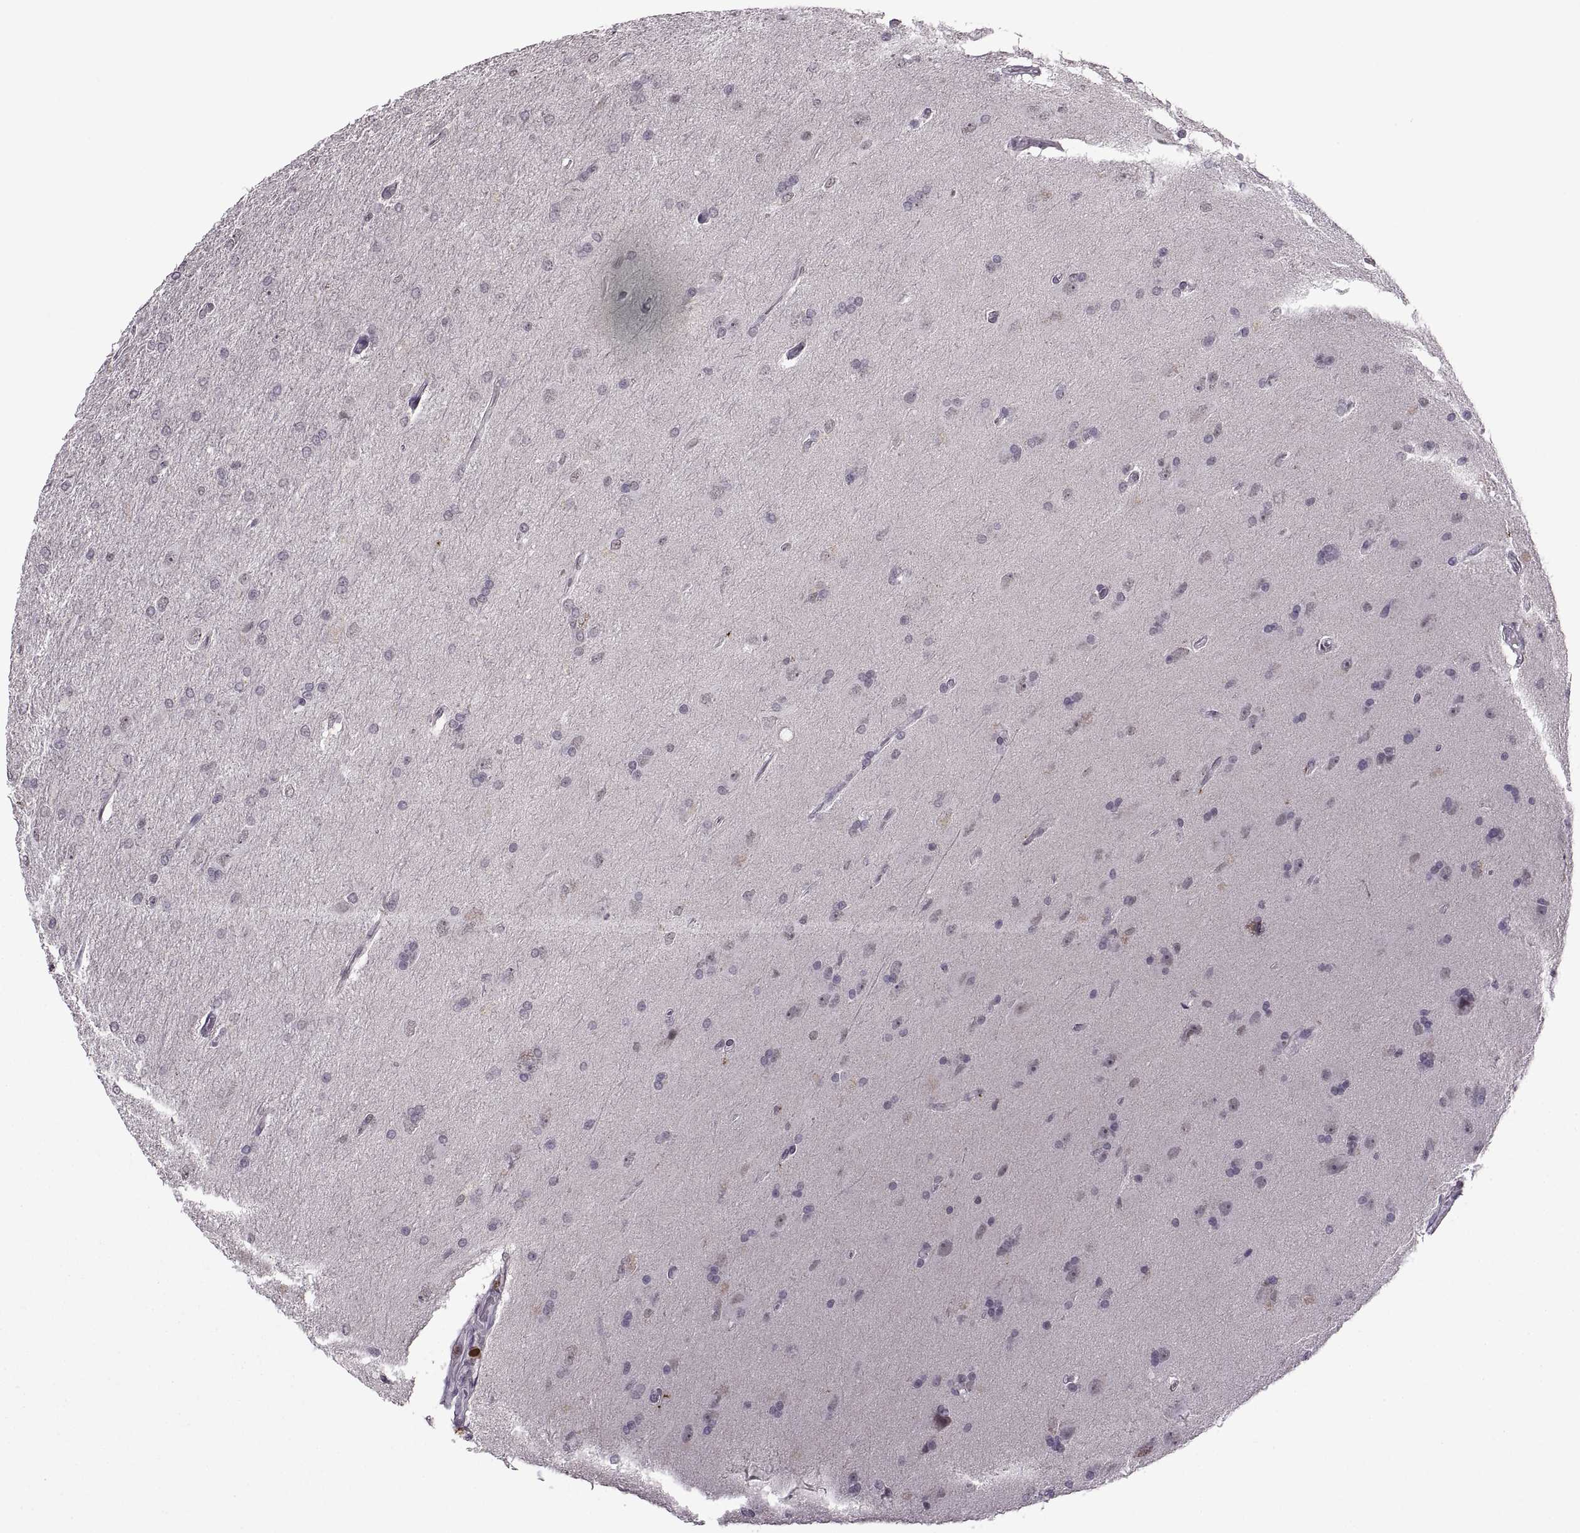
{"staining": {"intensity": "negative", "quantity": "none", "location": "none"}, "tissue": "glioma", "cell_type": "Tumor cells", "image_type": "cancer", "snomed": [{"axis": "morphology", "description": "Glioma, malignant, High grade"}, {"axis": "topography", "description": "Cerebral cortex"}], "caption": "High magnification brightfield microscopy of malignant high-grade glioma stained with DAB (brown) and counterstained with hematoxylin (blue): tumor cells show no significant expression.", "gene": "OTP", "patient": {"sex": "male", "age": 70}}